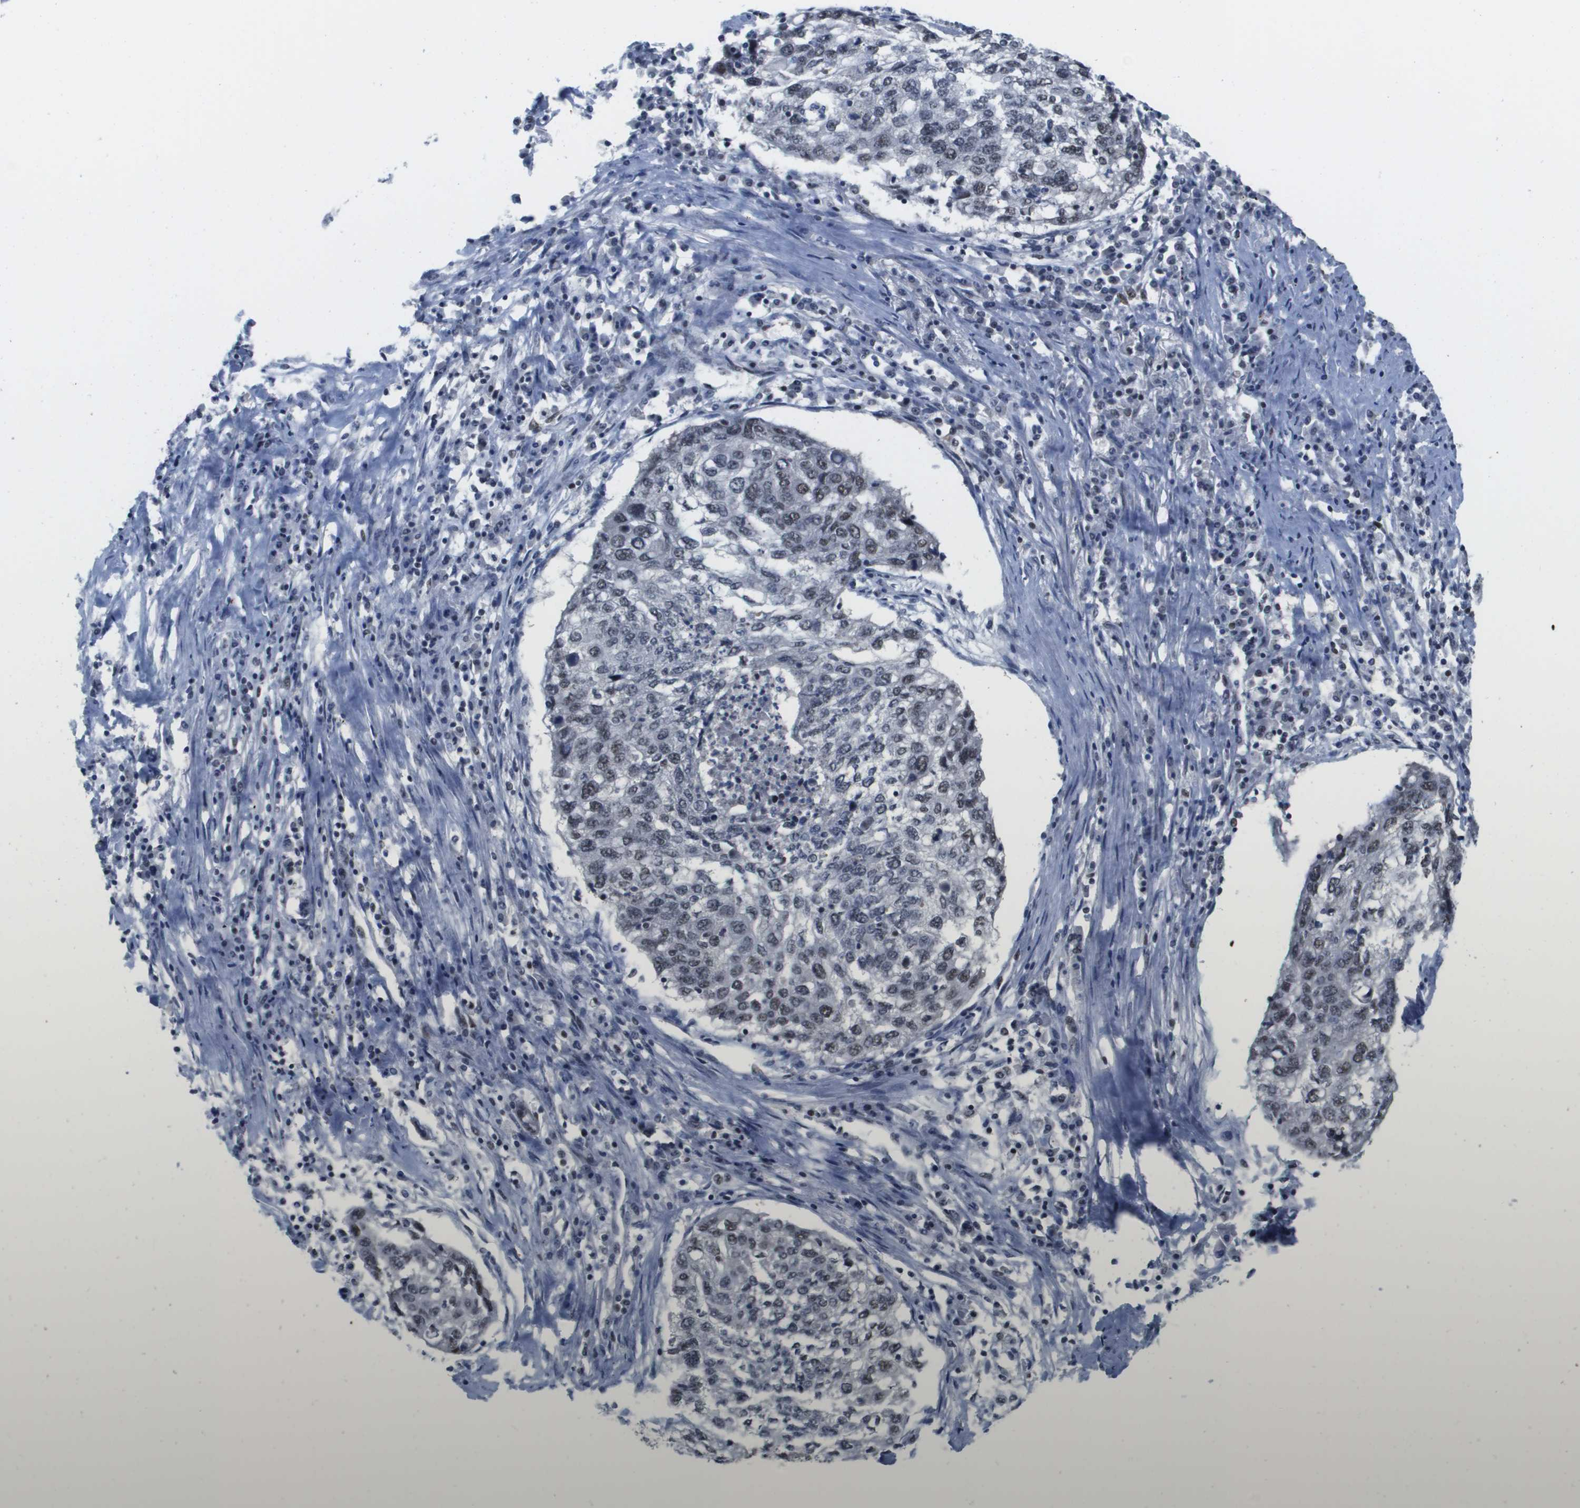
{"staining": {"intensity": "weak", "quantity": "<25%", "location": "nuclear"}, "tissue": "lung cancer", "cell_type": "Tumor cells", "image_type": "cancer", "snomed": [{"axis": "morphology", "description": "Squamous cell carcinoma, NOS"}, {"axis": "topography", "description": "Lung"}], "caption": "DAB immunohistochemical staining of lung cancer demonstrates no significant expression in tumor cells. (DAB immunohistochemistry (IHC) visualized using brightfield microscopy, high magnification).", "gene": "ISY1", "patient": {"sex": "female", "age": 63}}